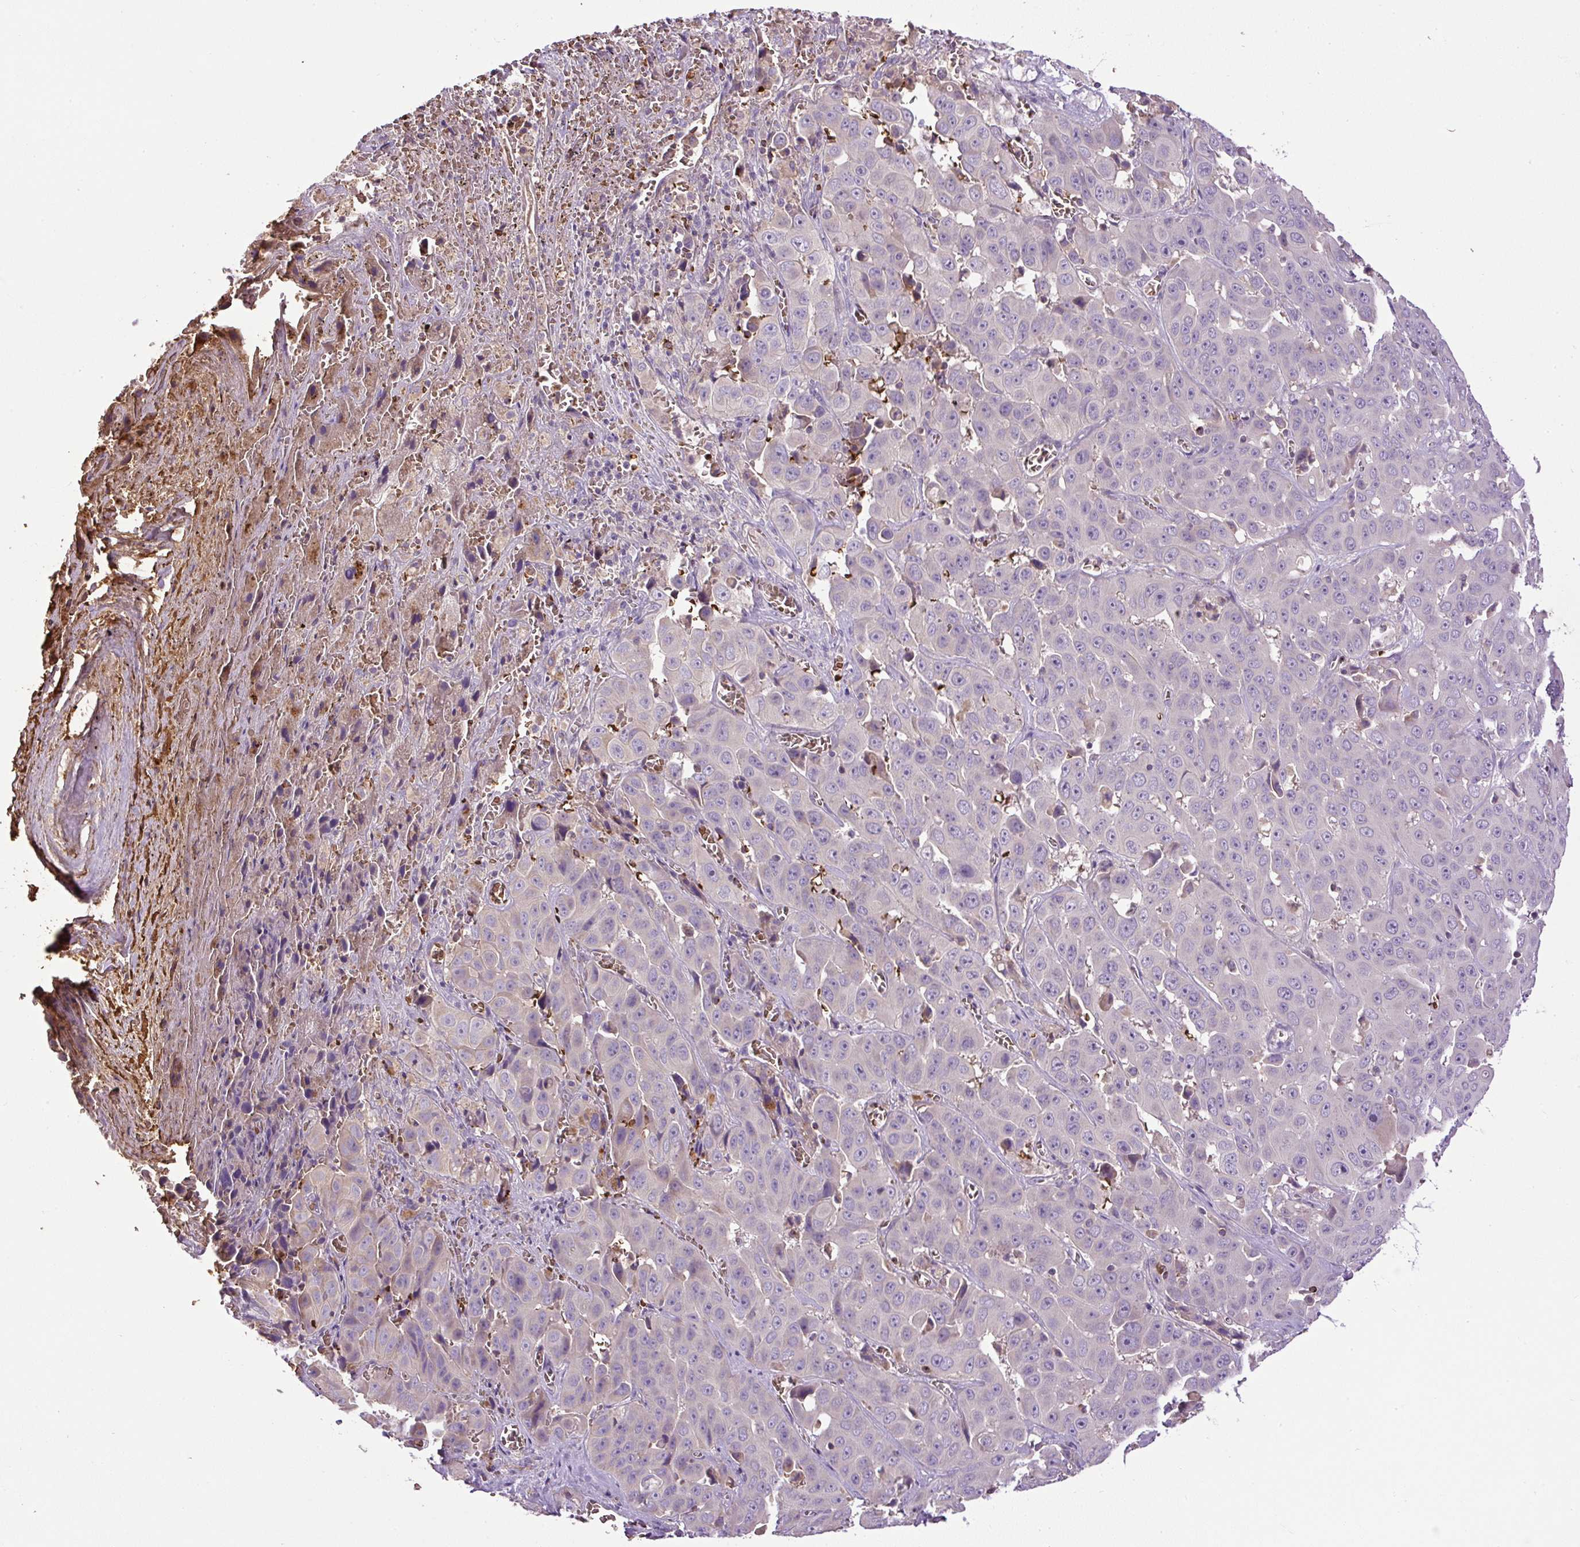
{"staining": {"intensity": "negative", "quantity": "none", "location": "none"}, "tissue": "liver cancer", "cell_type": "Tumor cells", "image_type": "cancer", "snomed": [{"axis": "morphology", "description": "Cholangiocarcinoma"}, {"axis": "topography", "description": "Liver"}], "caption": "This is an IHC micrograph of human liver cancer (cholangiocarcinoma). There is no expression in tumor cells.", "gene": "CXCL13", "patient": {"sex": "female", "age": 52}}